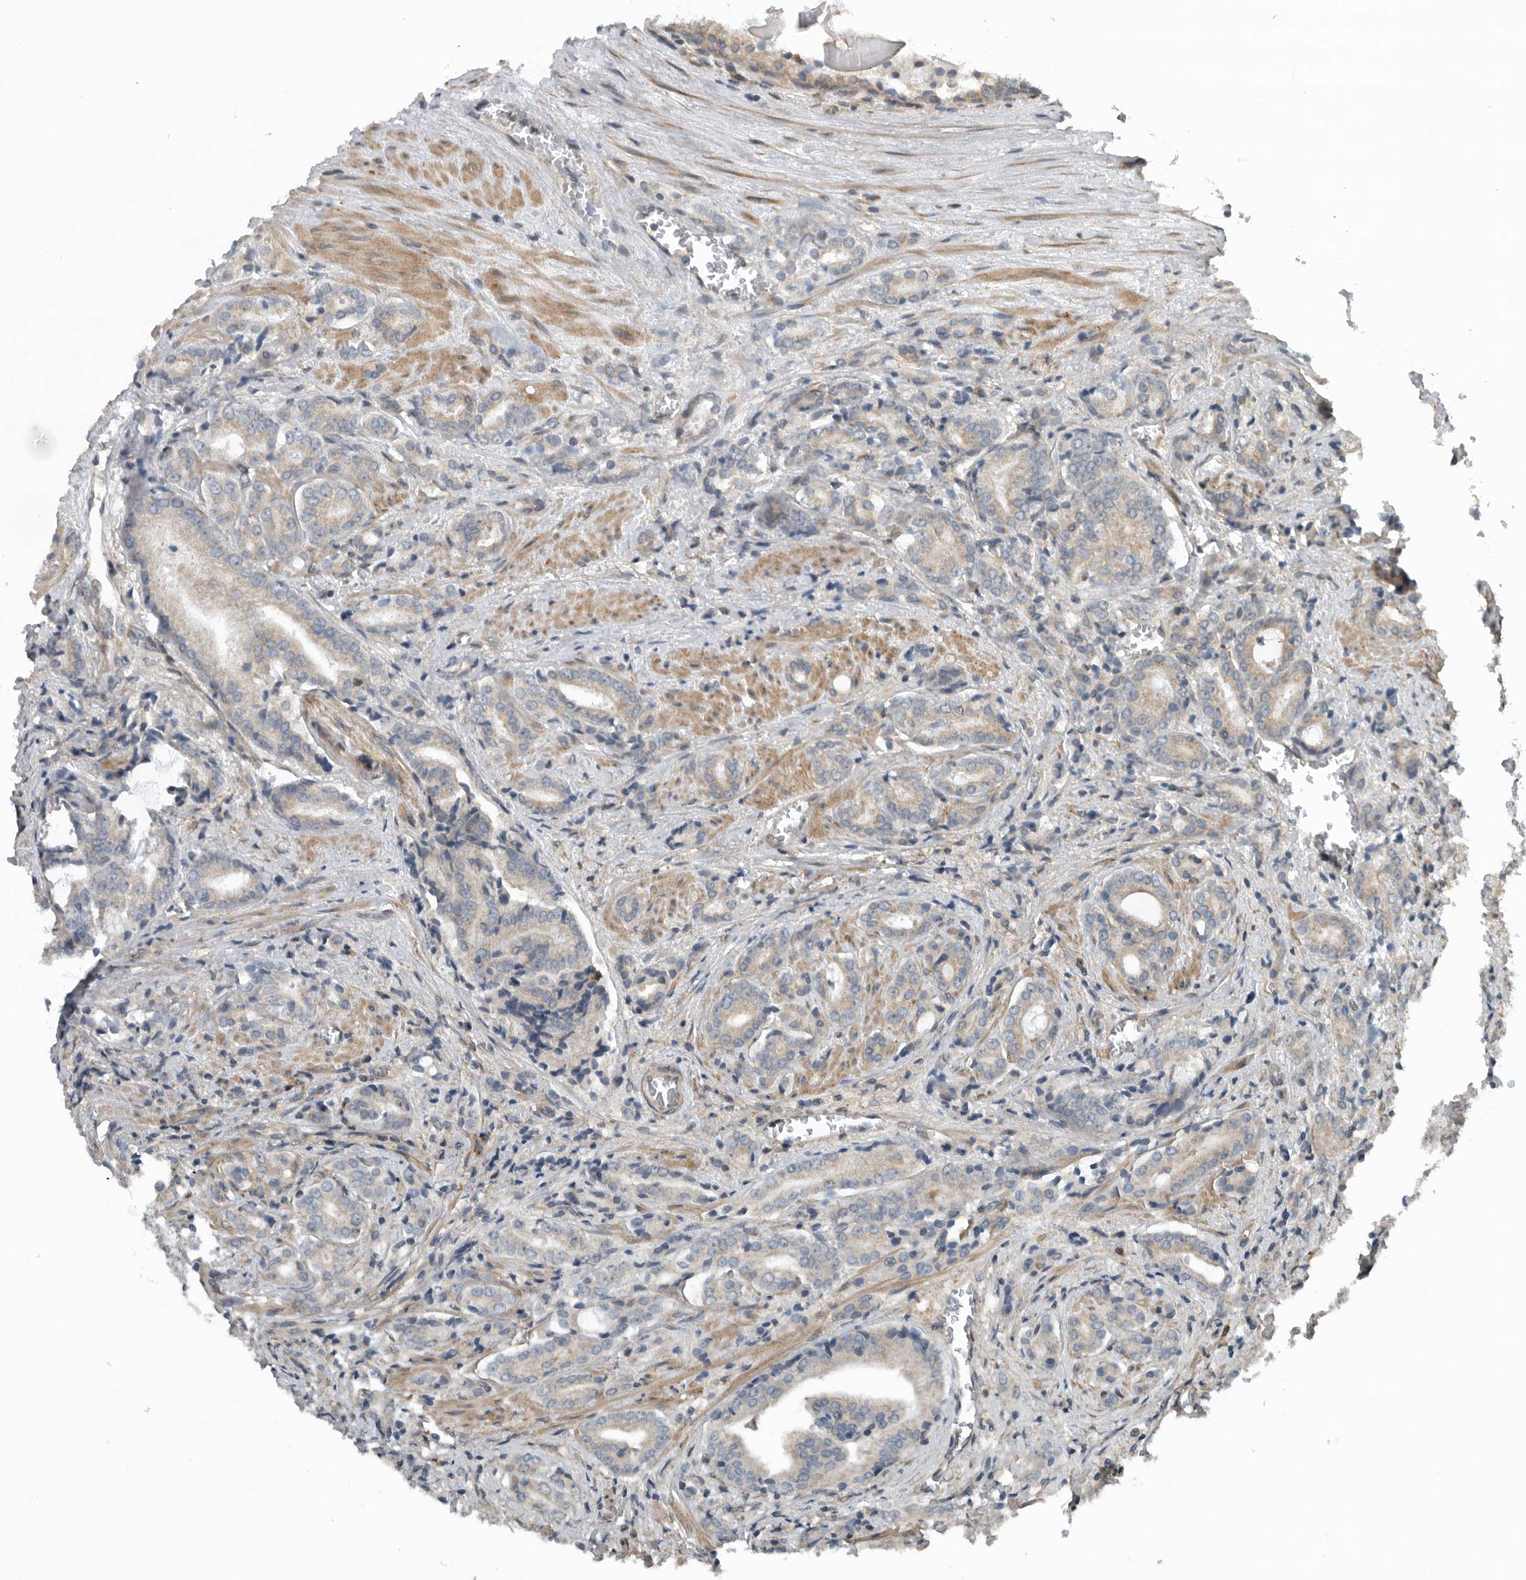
{"staining": {"intensity": "weak", "quantity": "<25%", "location": "cytoplasmic/membranous"}, "tissue": "prostate cancer", "cell_type": "Tumor cells", "image_type": "cancer", "snomed": [{"axis": "morphology", "description": "Adenocarcinoma, High grade"}, {"axis": "topography", "description": "Prostate"}], "caption": "There is no significant staining in tumor cells of prostate cancer. Nuclei are stained in blue.", "gene": "AMFR", "patient": {"sex": "male", "age": 57}}